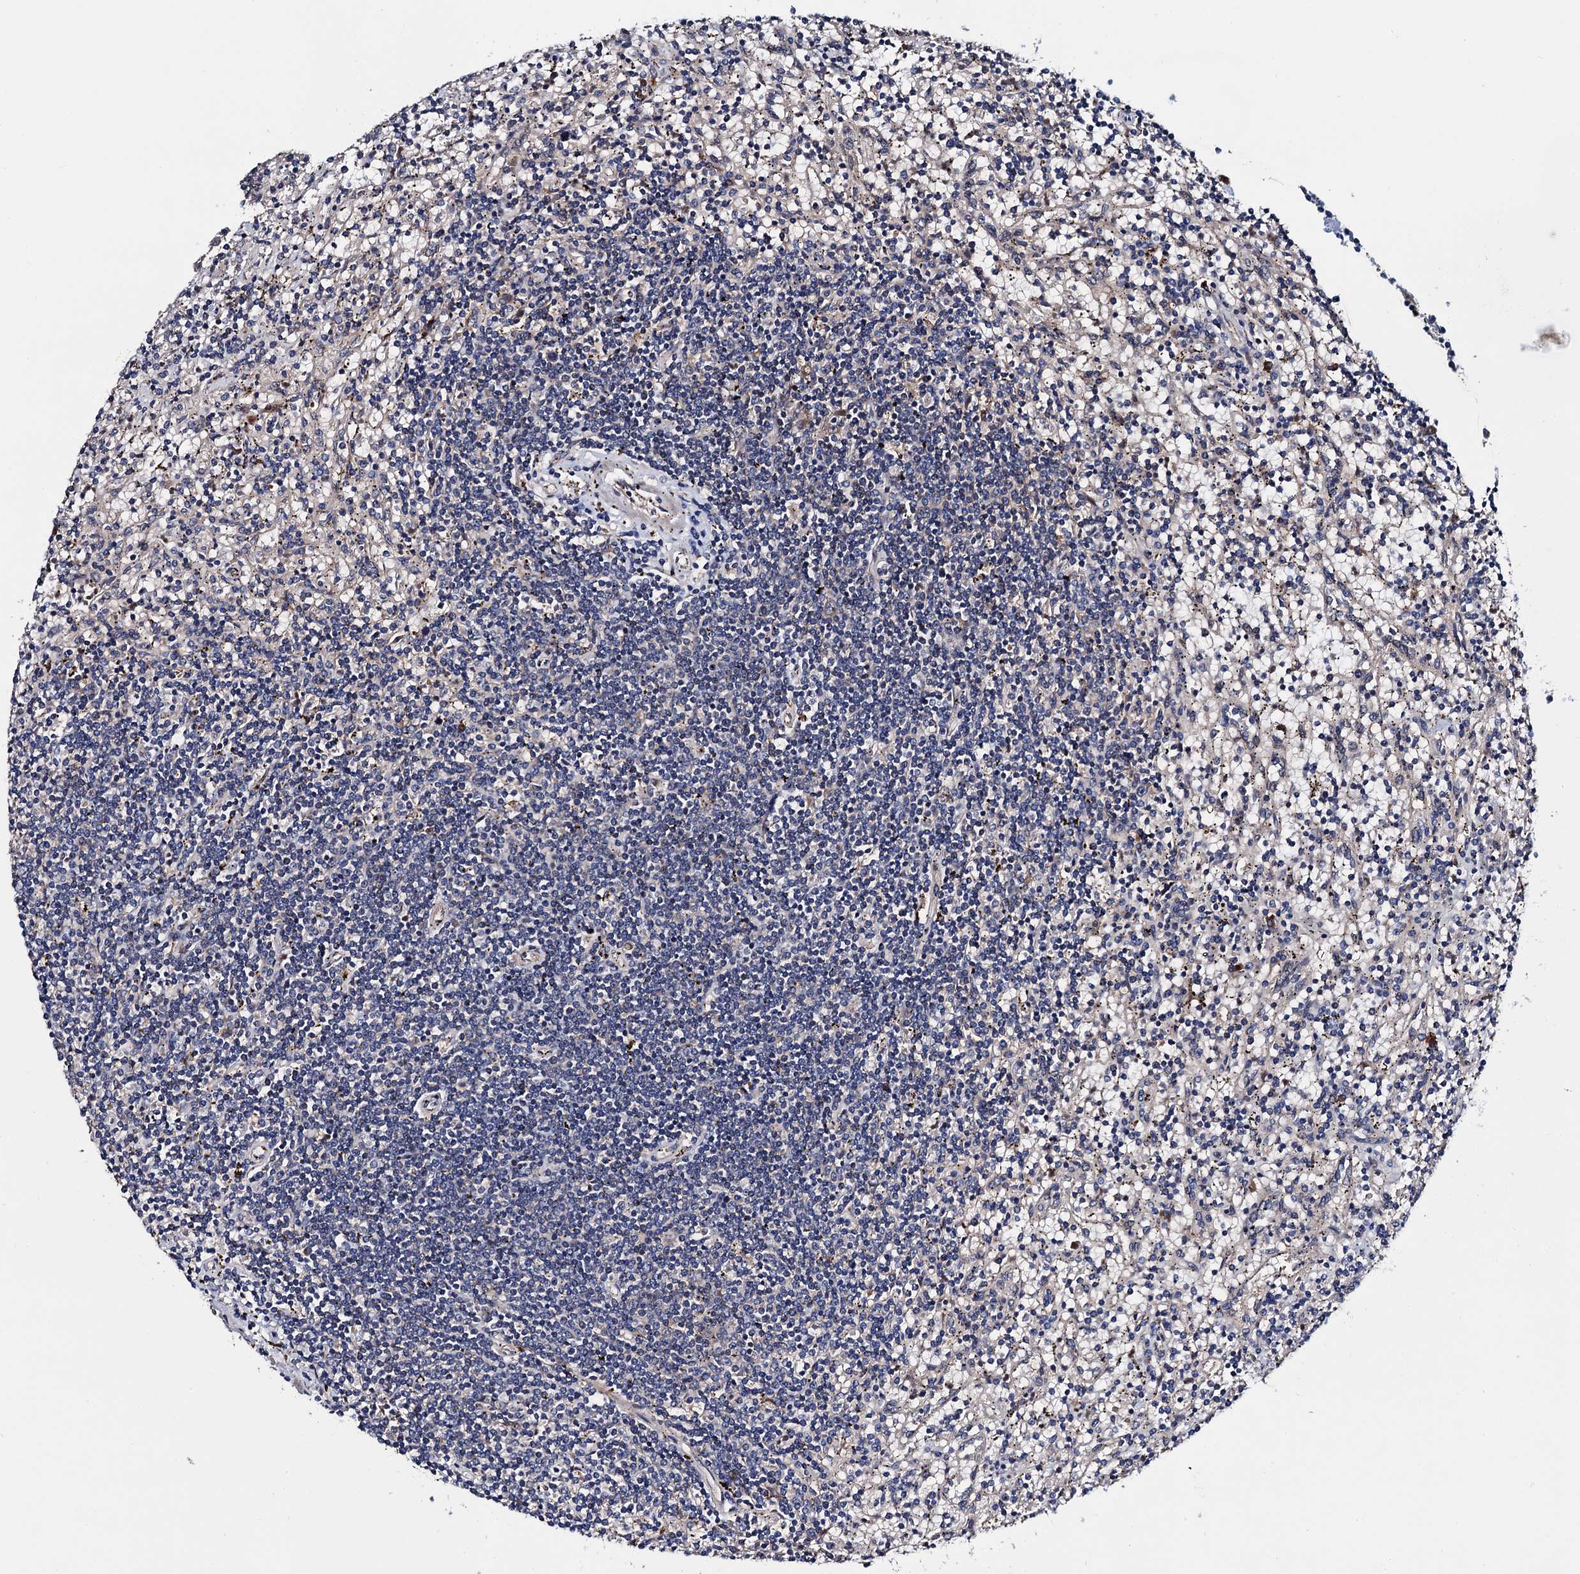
{"staining": {"intensity": "negative", "quantity": "none", "location": "none"}, "tissue": "lymphoma", "cell_type": "Tumor cells", "image_type": "cancer", "snomed": [{"axis": "morphology", "description": "Malignant lymphoma, non-Hodgkin's type, Low grade"}, {"axis": "topography", "description": "Spleen"}], "caption": "Immunohistochemistry of human lymphoma displays no positivity in tumor cells.", "gene": "TRMT112", "patient": {"sex": "male", "age": 76}}